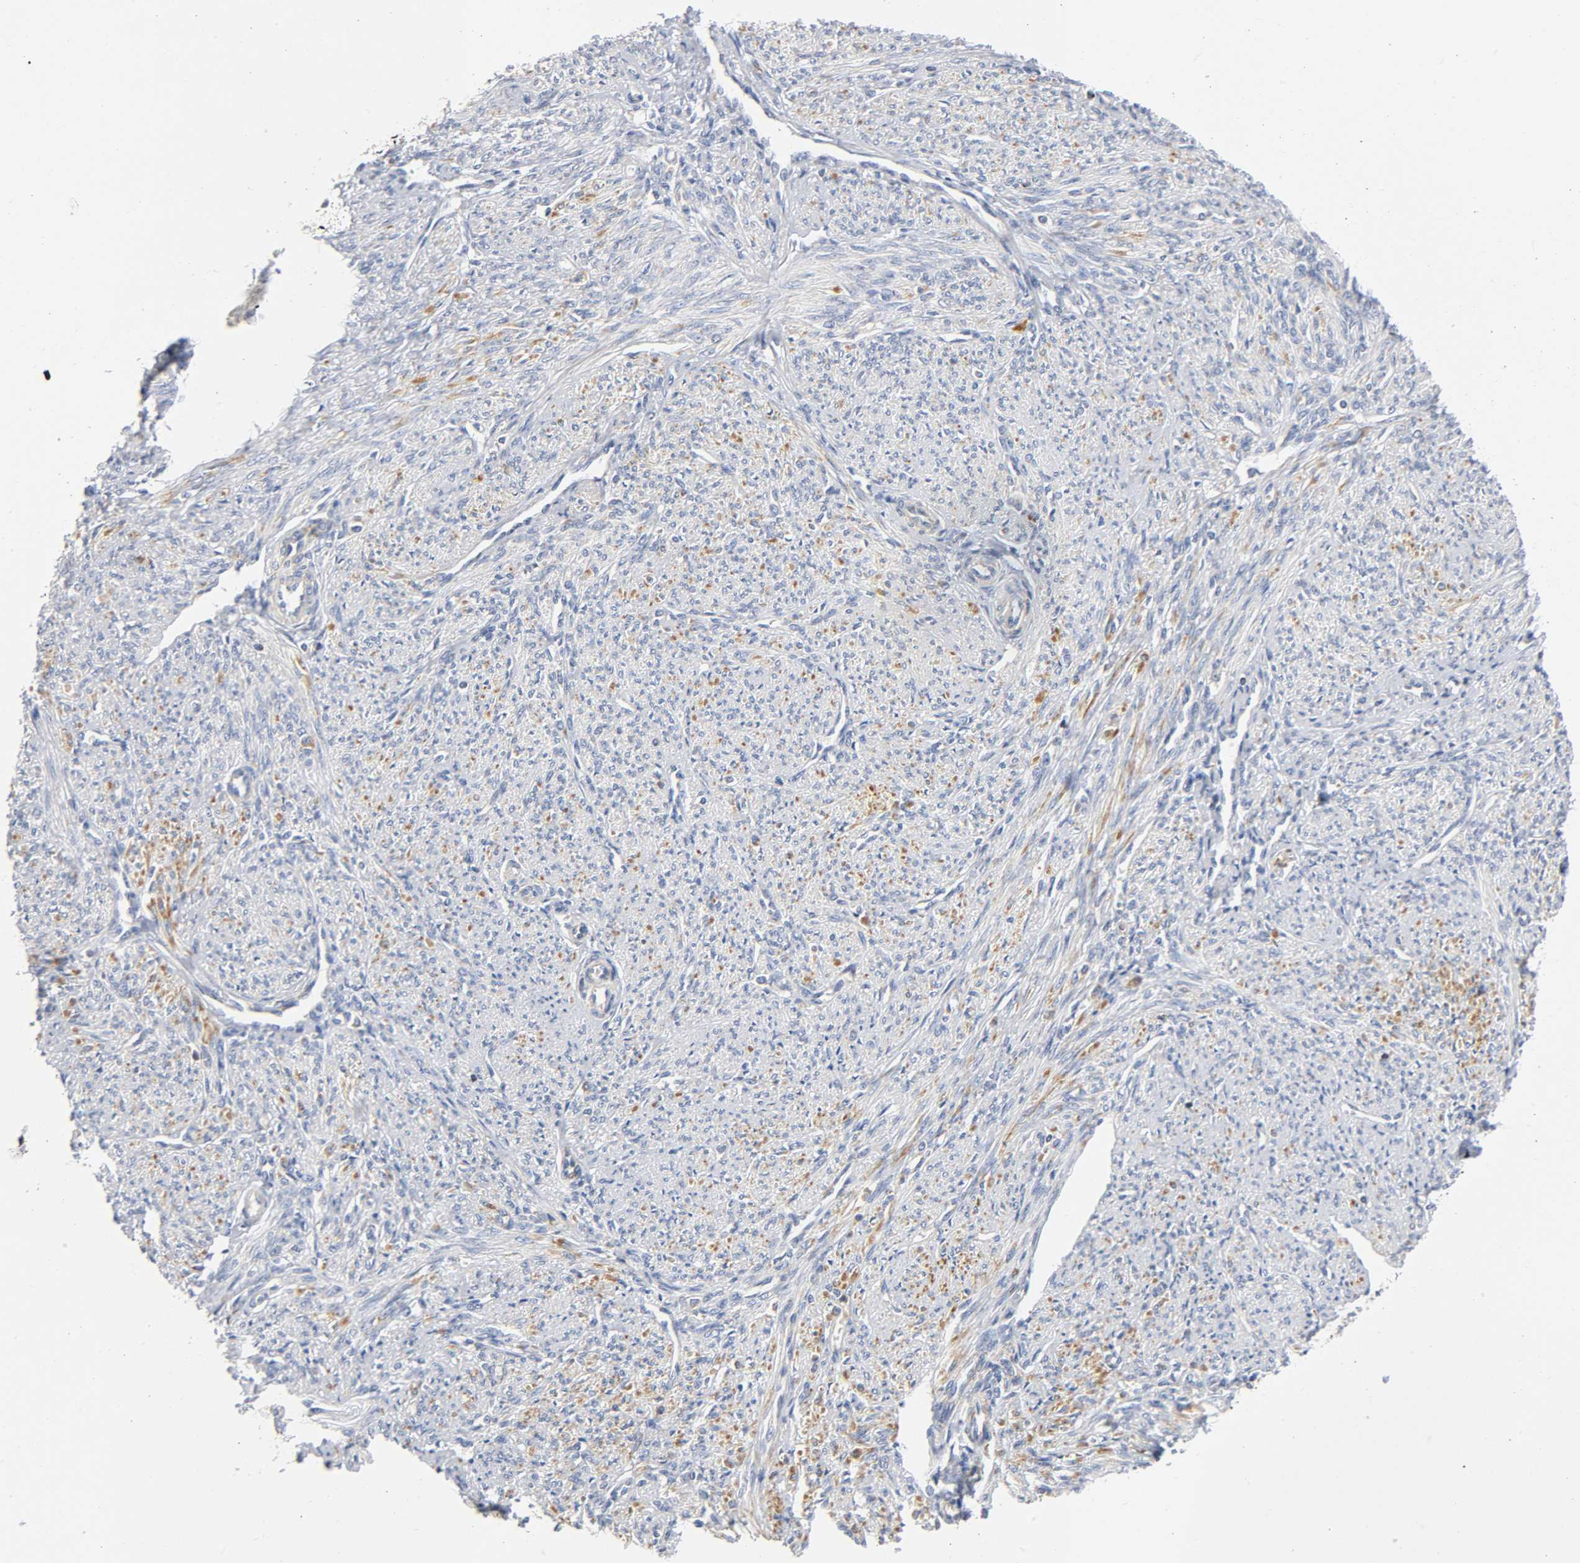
{"staining": {"intensity": "moderate", "quantity": "<25%", "location": "cytoplasmic/membranous"}, "tissue": "smooth muscle", "cell_type": "Smooth muscle cells", "image_type": "normal", "snomed": [{"axis": "morphology", "description": "Normal tissue, NOS"}, {"axis": "topography", "description": "Smooth muscle"}], "caption": "Immunohistochemical staining of benign smooth muscle displays moderate cytoplasmic/membranous protein expression in about <25% of smooth muscle cells.", "gene": "BAK1", "patient": {"sex": "female", "age": 65}}